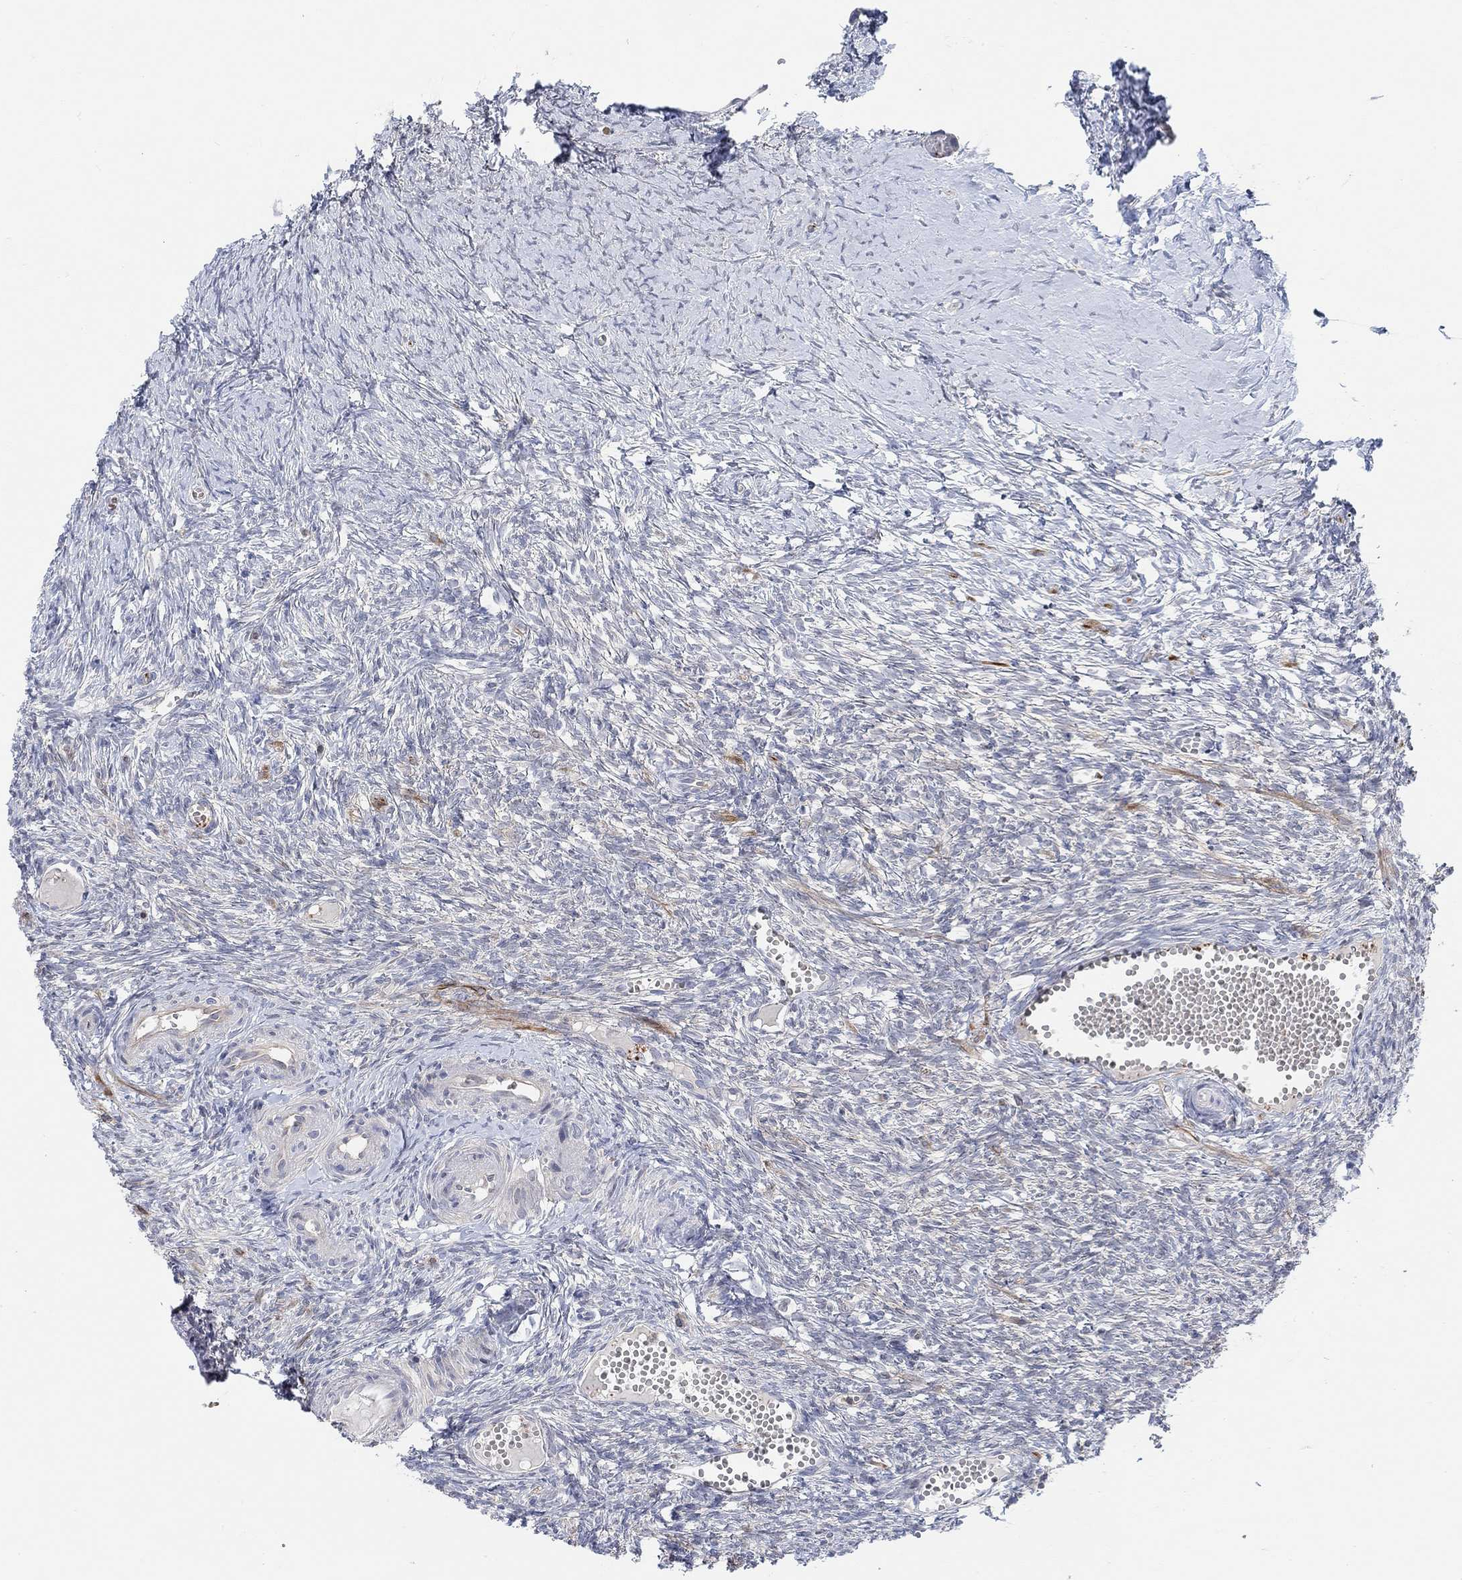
{"staining": {"intensity": "negative", "quantity": "none", "location": "none"}, "tissue": "ovary", "cell_type": "Ovarian stroma cells", "image_type": "normal", "snomed": [{"axis": "morphology", "description": "Normal tissue, NOS"}, {"axis": "topography", "description": "Ovary"}], "caption": "An immunohistochemistry photomicrograph of unremarkable ovary is shown. There is no staining in ovarian stroma cells of ovary.", "gene": "PMFBP1", "patient": {"sex": "female", "age": 43}}